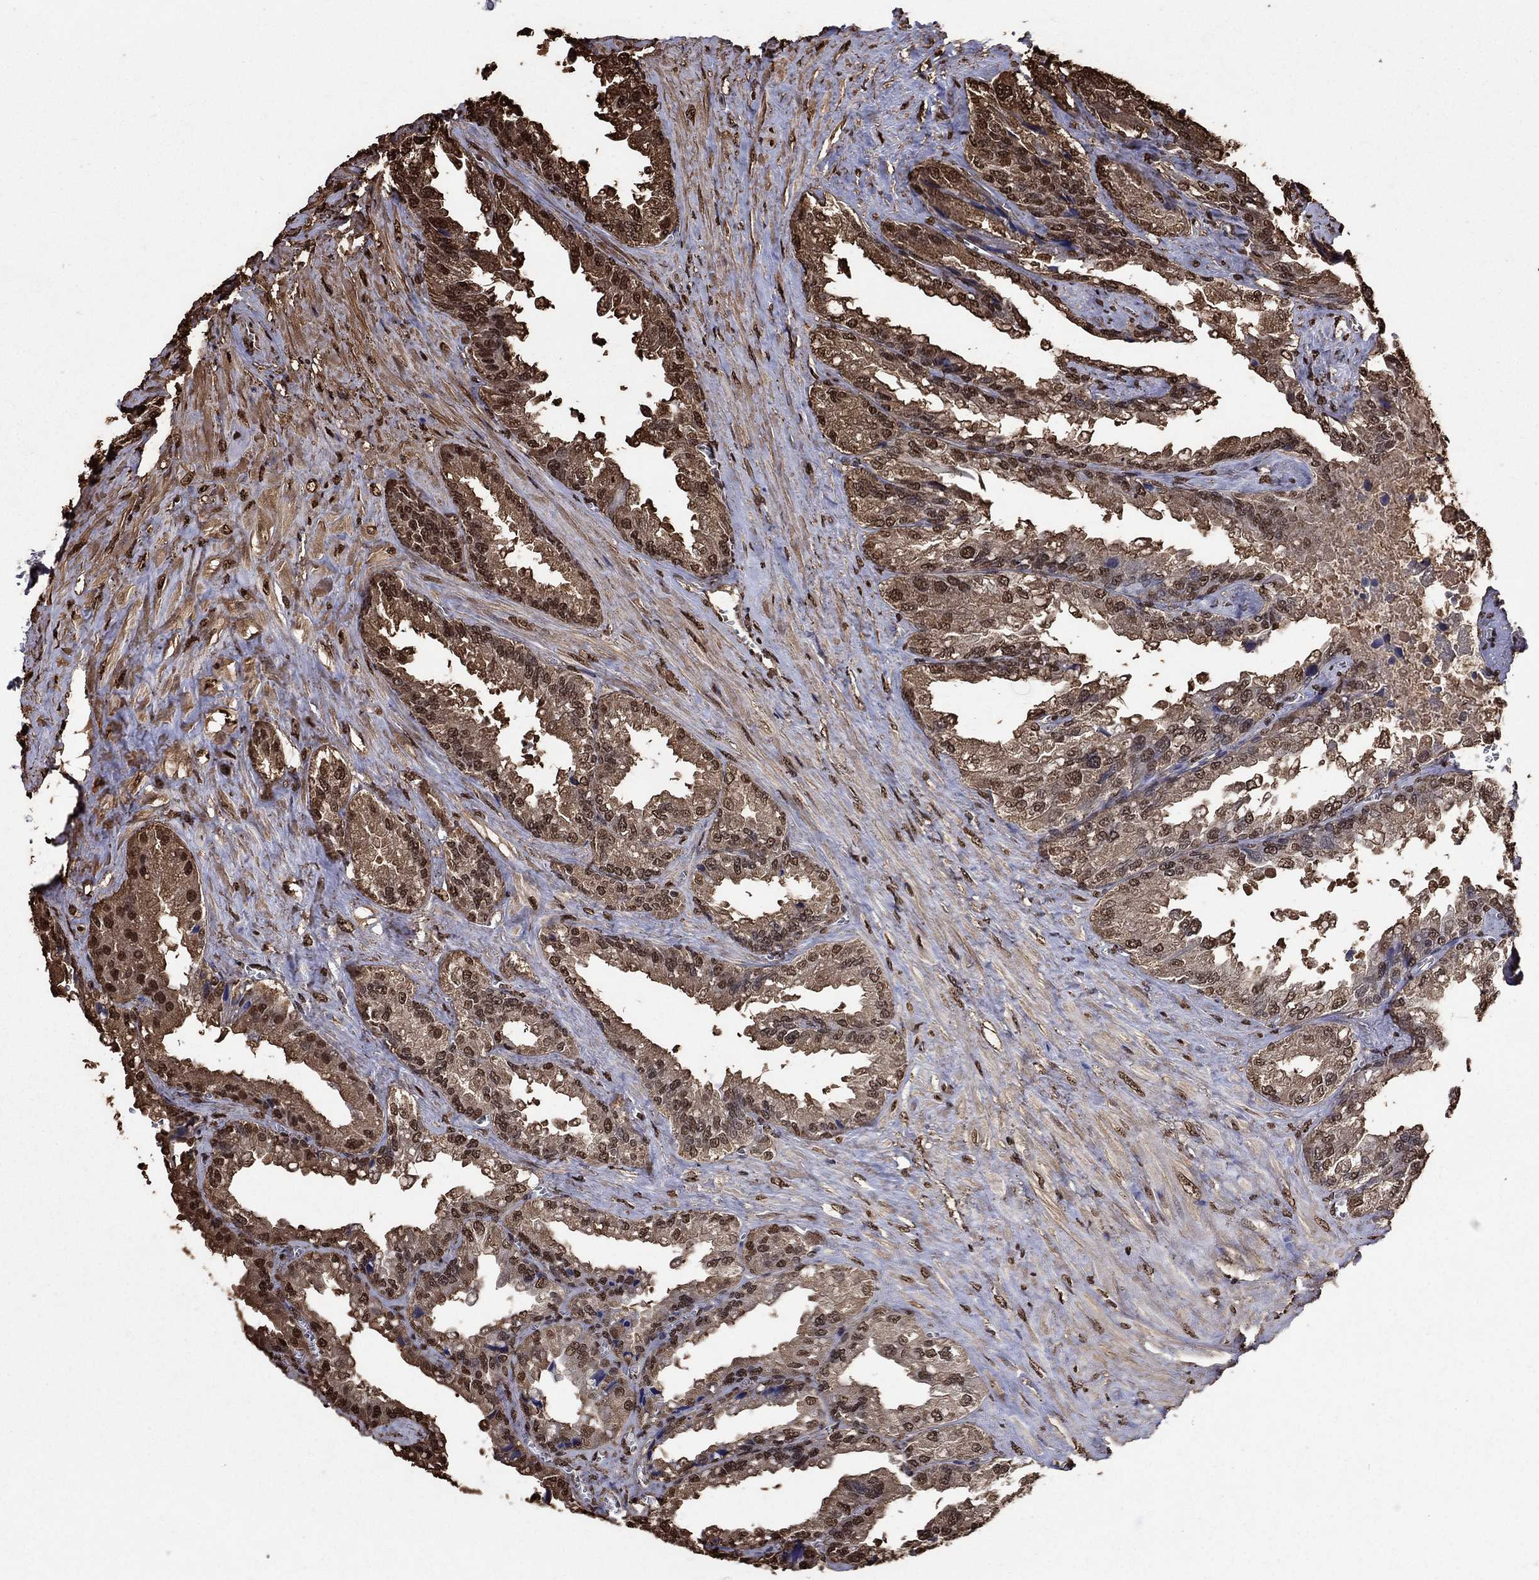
{"staining": {"intensity": "moderate", "quantity": ">75%", "location": "cytoplasmic/membranous,nuclear"}, "tissue": "seminal vesicle", "cell_type": "Glandular cells", "image_type": "normal", "snomed": [{"axis": "morphology", "description": "Normal tissue, NOS"}, {"axis": "topography", "description": "Seminal veicle"}], "caption": "Immunohistochemistry (IHC) of benign seminal vesicle reveals medium levels of moderate cytoplasmic/membranous,nuclear positivity in approximately >75% of glandular cells.", "gene": "GAPDH", "patient": {"sex": "male", "age": 67}}